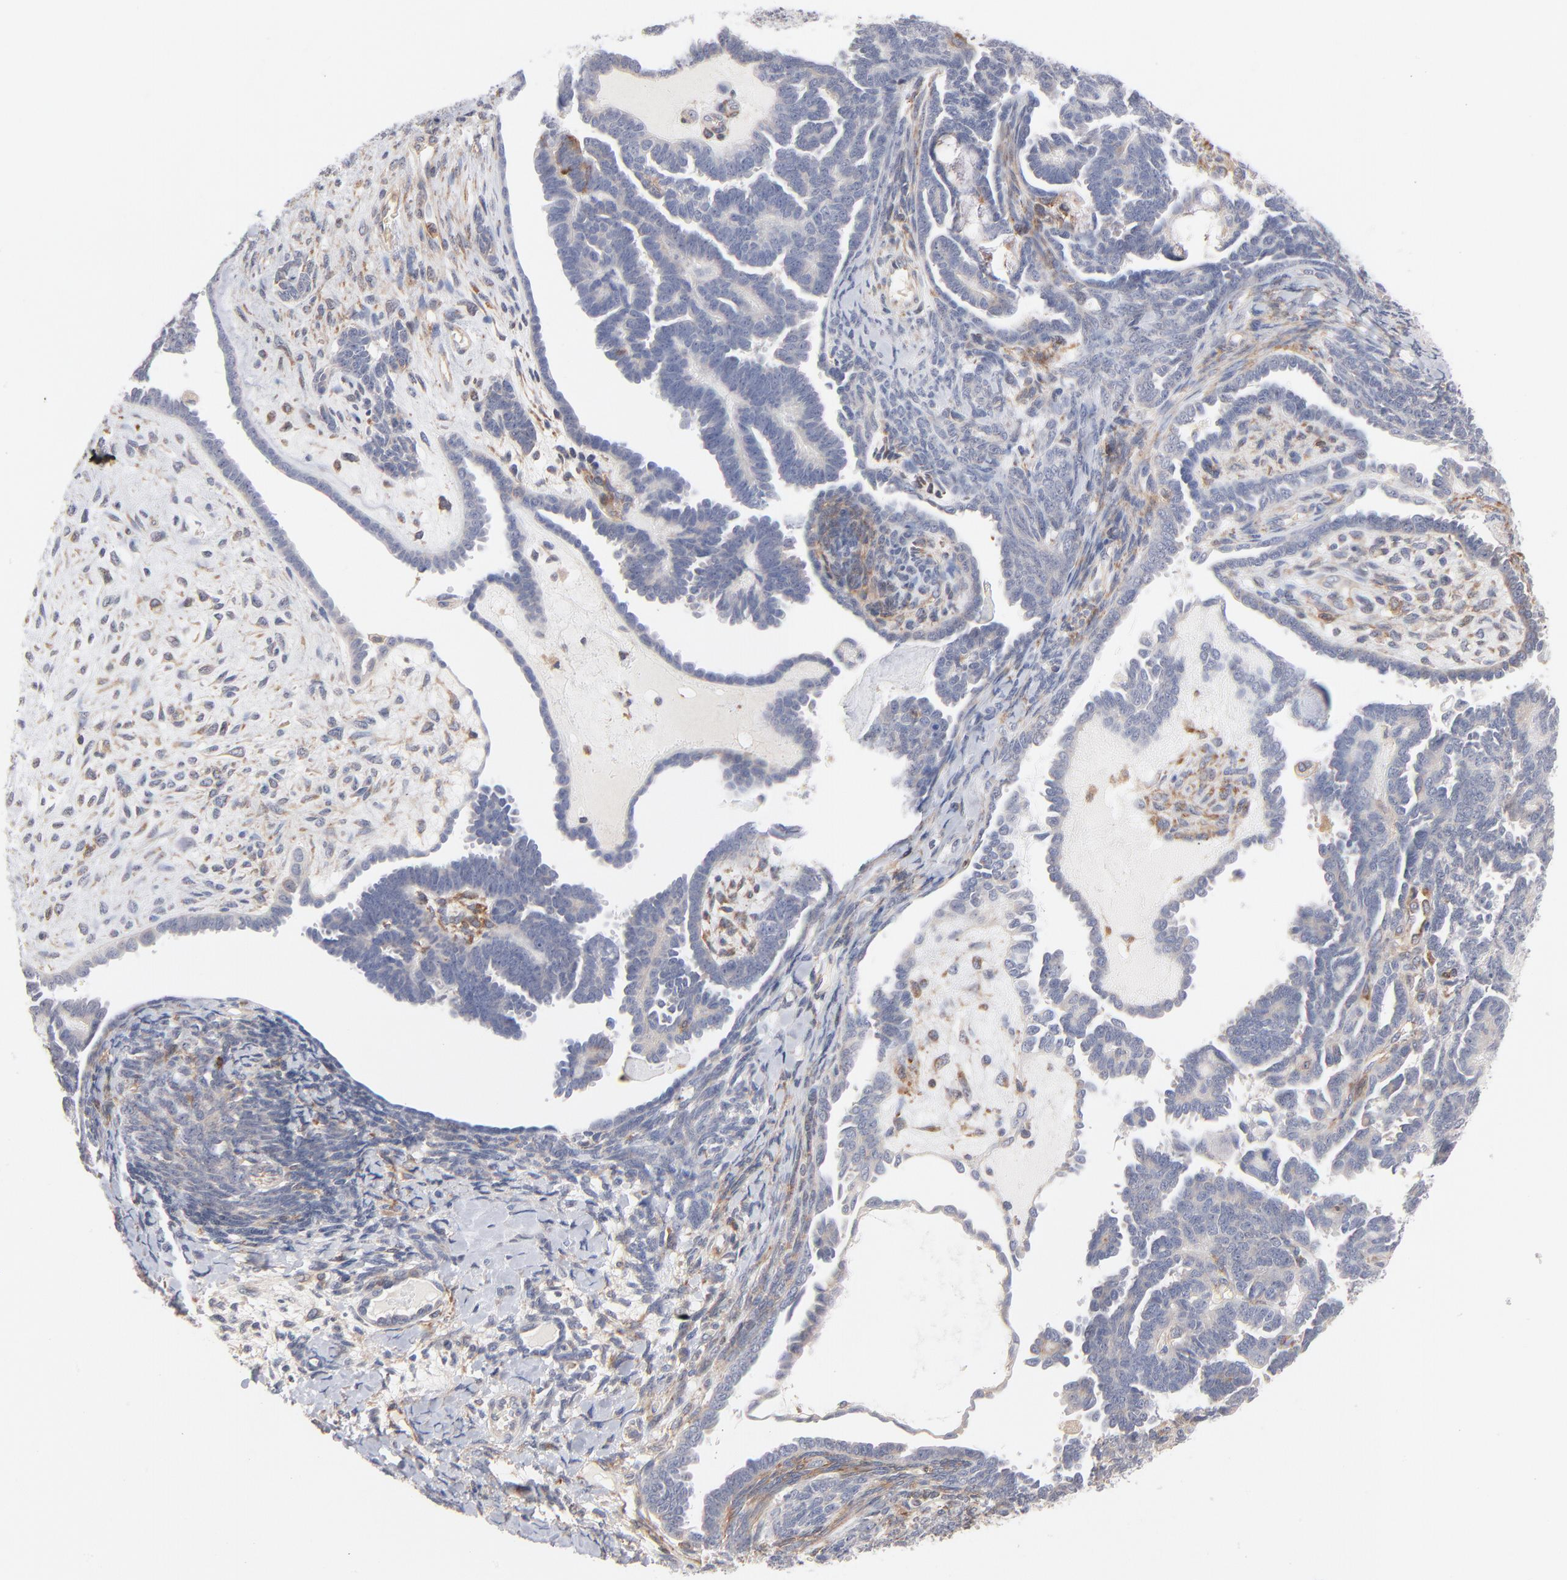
{"staining": {"intensity": "negative", "quantity": "none", "location": "none"}, "tissue": "endometrial cancer", "cell_type": "Tumor cells", "image_type": "cancer", "snomed": [{"axis": "morphology", "description": "Neoplasm, malignant, NOS"}, {"axis": "topography", "description": "Endometrium"}], "caption": "Immunohistochemical staining of endometrial cancer shows no significant staining in tumor cells.", "gene": "WIPF1", "patient": {"sex": "female", "age": 74}}